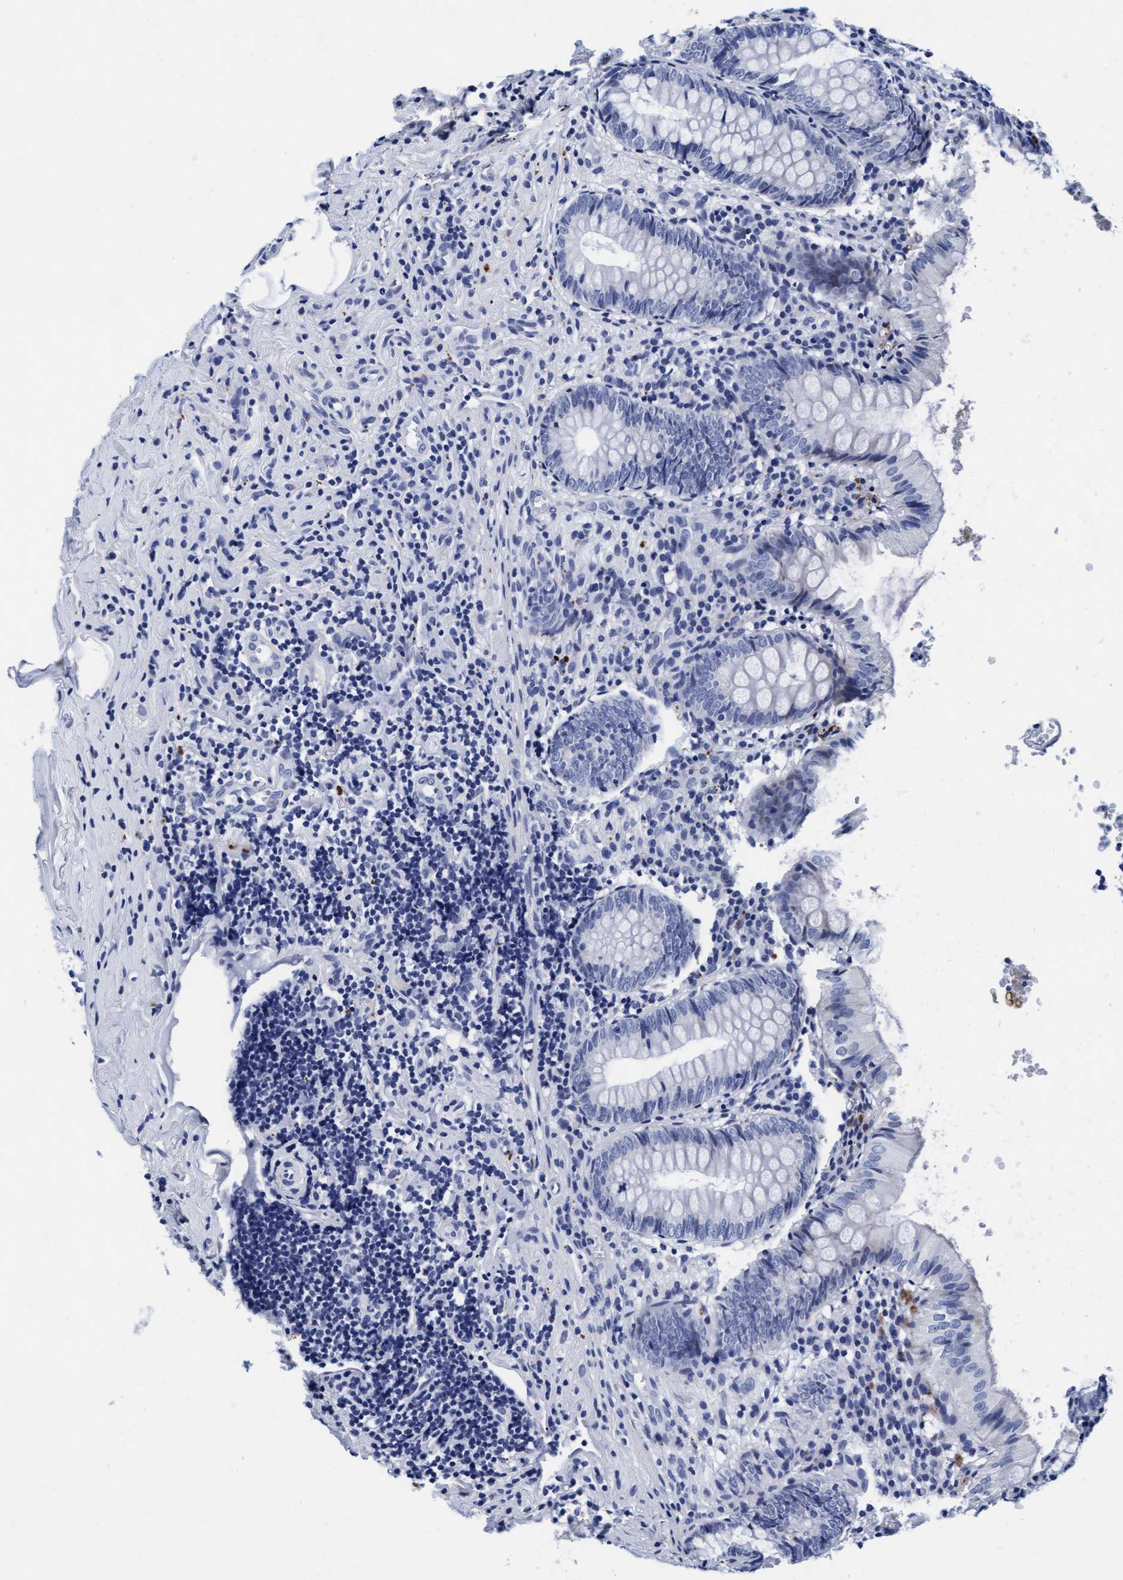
{"staining": {"intensity": "negative", "quantity": "none", "location": "none"}, "tissue": "appendix", "cell_type": "Glandular cells", "image_type": "normal", "snomed": [{"axis": "morphology", "description": "Normal tissue, NOS"}, {"axis": "topography", "description": "Appendix"}], "caption": "This is a image of immunohistochemistry (IHC) staining of unremarkable appendix, which shows no positivity in glandular cells. Nuclei are stained in blue.", "gene": "ARSG", "patient": {"sex": "male", "age": 8}}